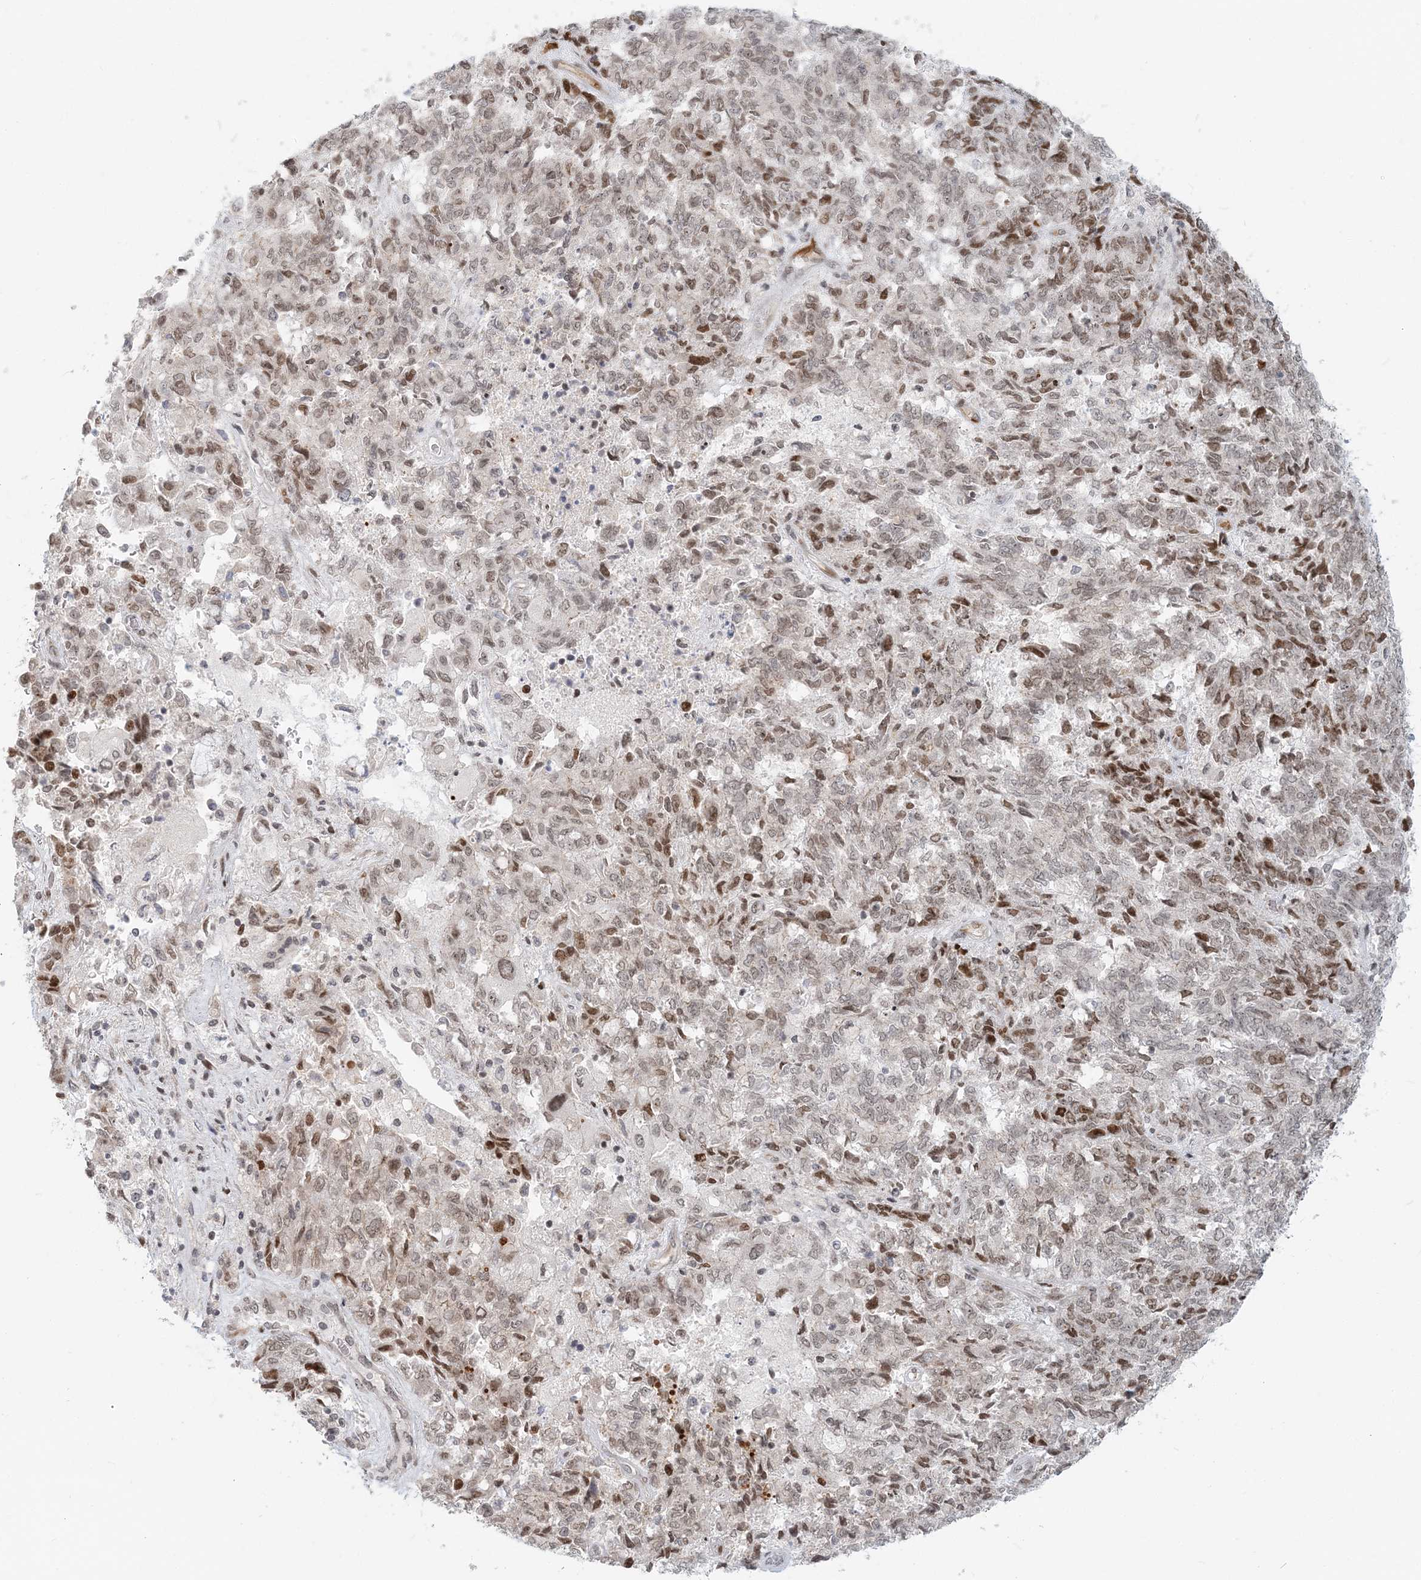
{"staining": {"intensity": "moderate", "quantity": "25%-75%", "location": "nuclear"}, "tissue": "endometrial cancer", "cell_type": "Tumor cells", "image_type": "cancer", "snomed": [{"axis": "morphology", "description": "Adenocarcinoma, NOS"}, {"axis": "topography", "description": "Endometrium"}], "caption": "A medium amount of moderate nuclear staining is identified in approximately 25%-75% of tumor cells in endometrial cancer (adenocarcinoma) tissue.", "gene": "BAZ1B", "patient": {"sex": "female", "age": 80}}